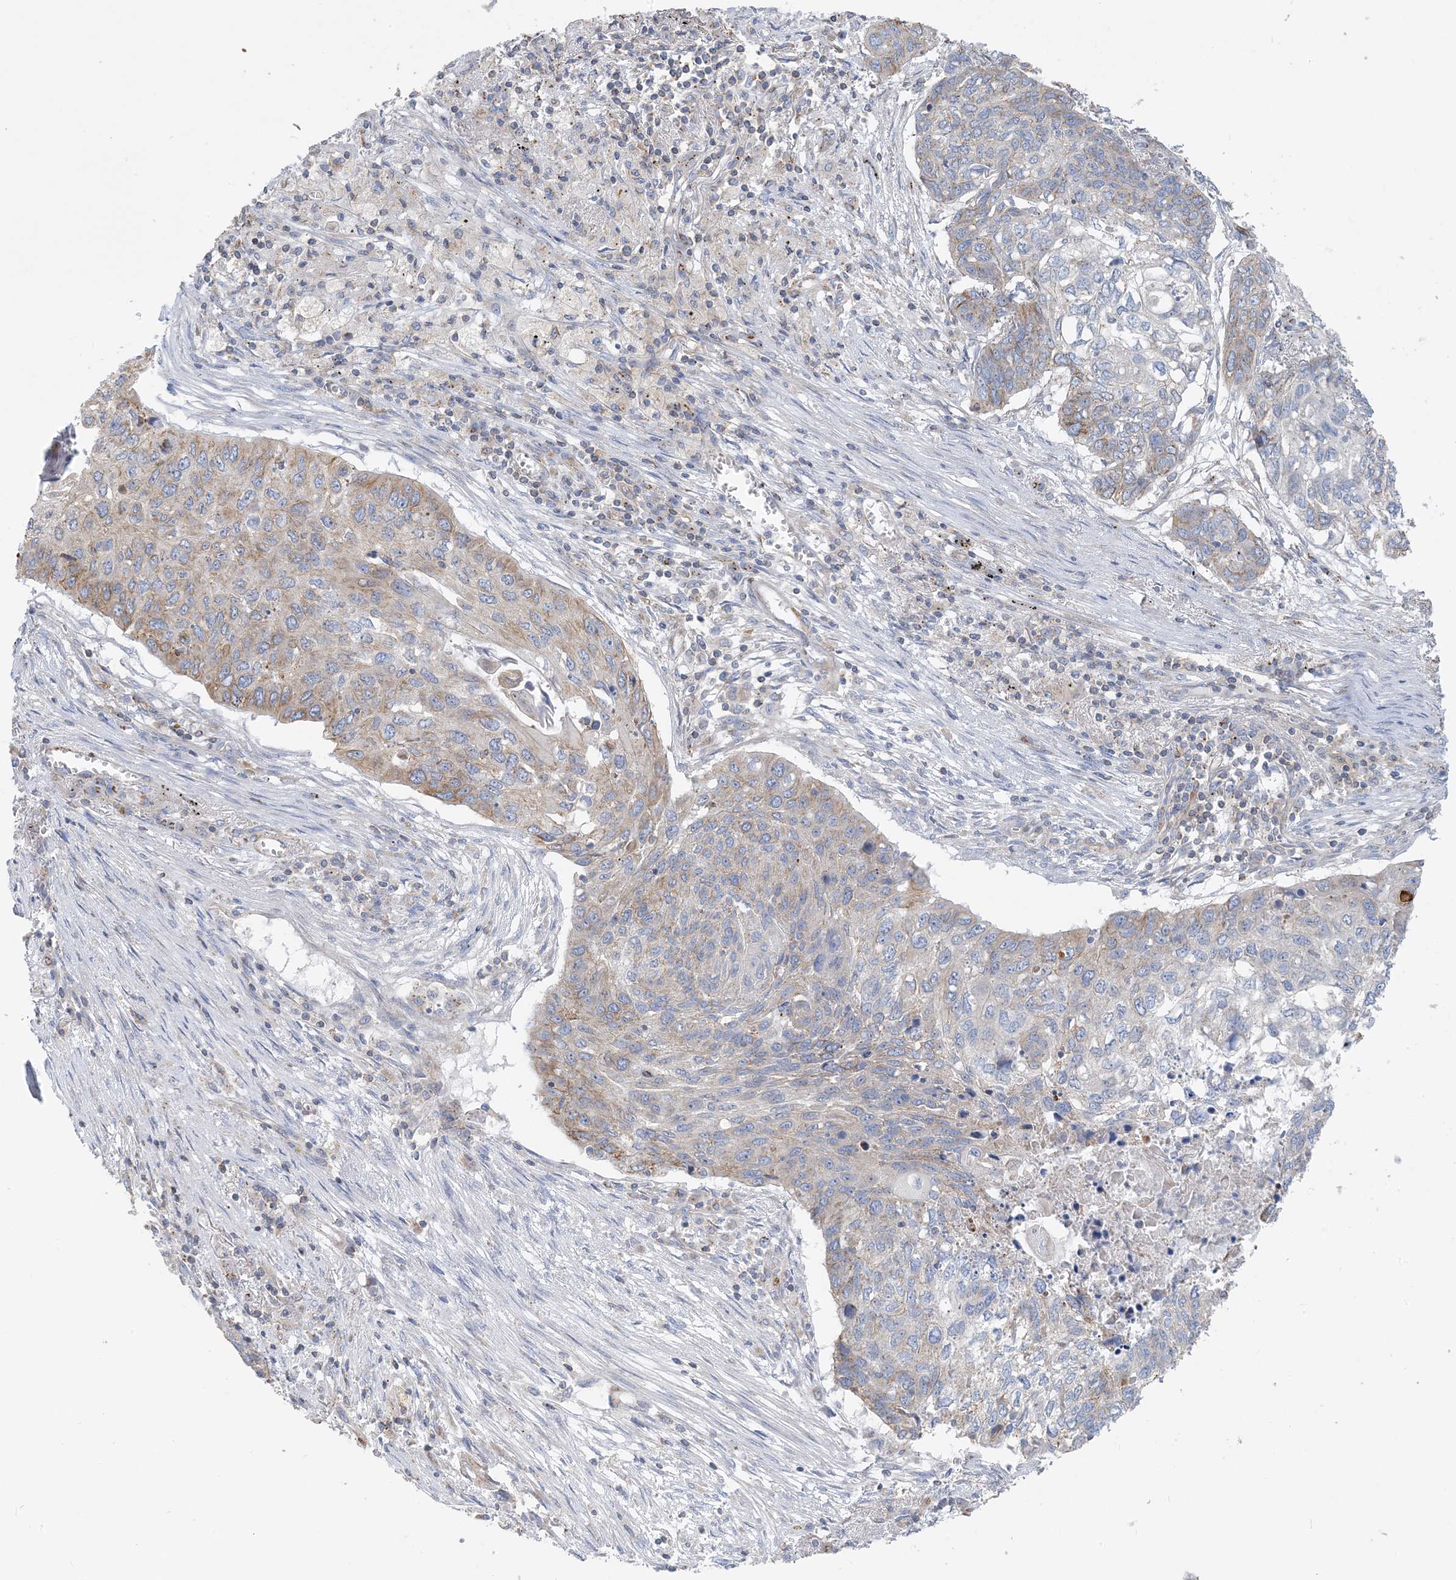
{"staining": {"intensity": "weak", "quantity": "25%-75%", "location": "cytoplasmic/membranous"}, "tissue": "lung cancer", "cell_type": "Tumor cells", "image_type": "cancer", "snomed": [{"axis": "morphology", "description": "Squamous cell carcinoma, NOS"}, {"axis": "topography", "description": "Lung"}], "caption": "Immunohistochemical staining of human lung cancer shows low levels of weak cytoplasmic/membranous protein expression in approximately 25%-75% of tumor cells.", "gene": "CALHM5", "patient": {"sex": "female", "age": 63}}